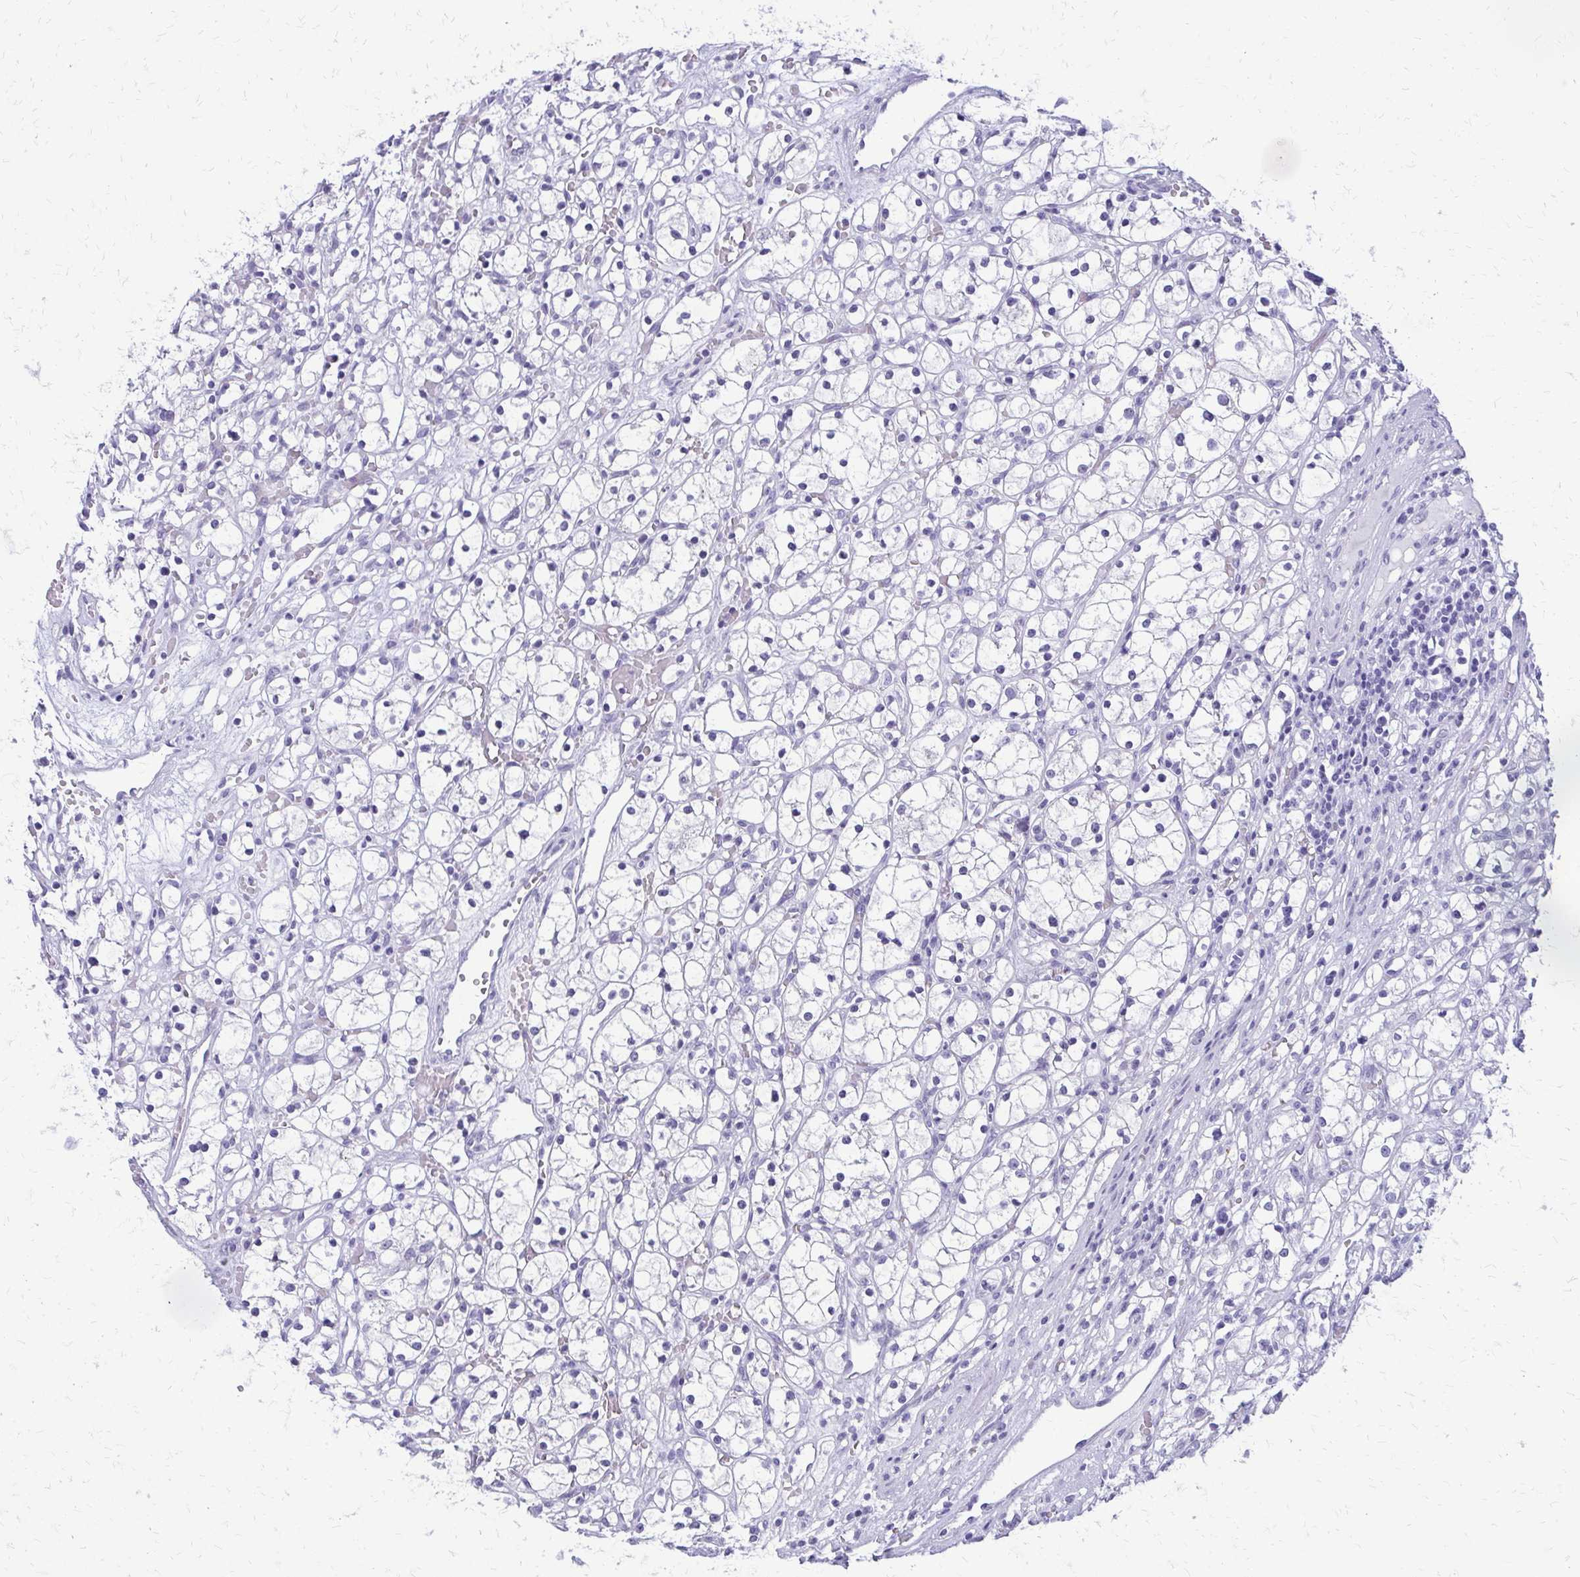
{"staining": {"intensity": "negative", "quantity": "none", "location": "none"}, "tissue": "renal cancer", "cell_type": "Tumor cells", "image_type": "cancer", "snomed": [{"axis": "morphology", "description": "Adenocarcinoma, NOS"}, {"axis": "topography", "description": "Kidney"}], "caption": "Image shows no protein expression in tumor cells of renal adenocarcinoma tissue.", "gene": "FAM162B", "patient": {"sex": "female", "age": 59}}